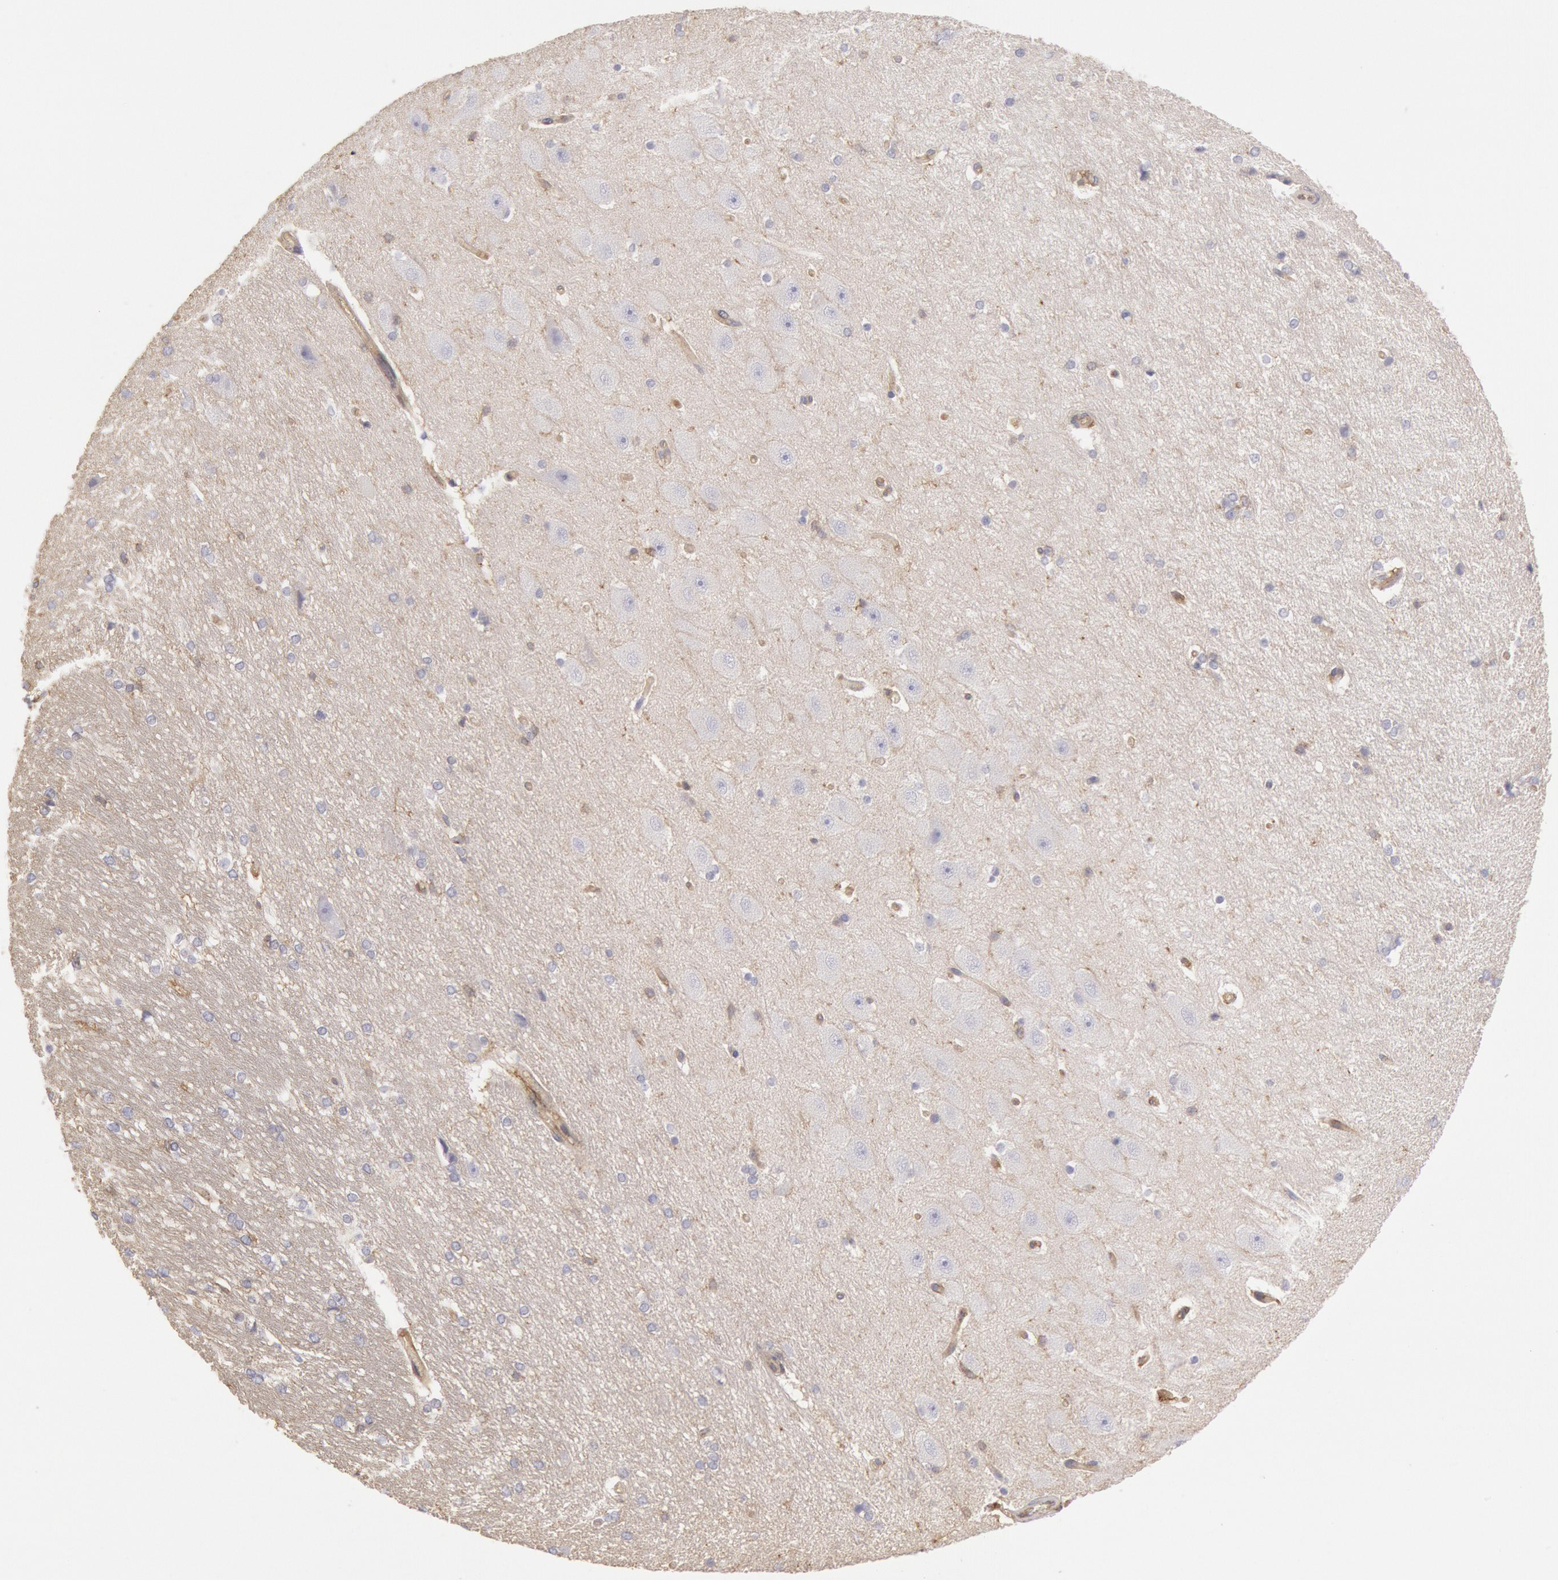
{"staining": {"intensity": "negative", "quantity": "none", "location": "none"}, "tissue": "hippocampus", "cell_type": "Glial cells", "image_type": "normal", "snomed": [{"axis": "morphology", "description": "Normal tissue, NOS"}, {"axis": "topography", "description": "Hippocampus"}], "caption": "A micrograph of human hippocampus is negative for staining in glial cells. (DAB (3,3'-diaminobenzidine) IHC with hematoxylin counter stain).", "gene": "SNAP23", "patient": {"sex": "female", "age": 19}}